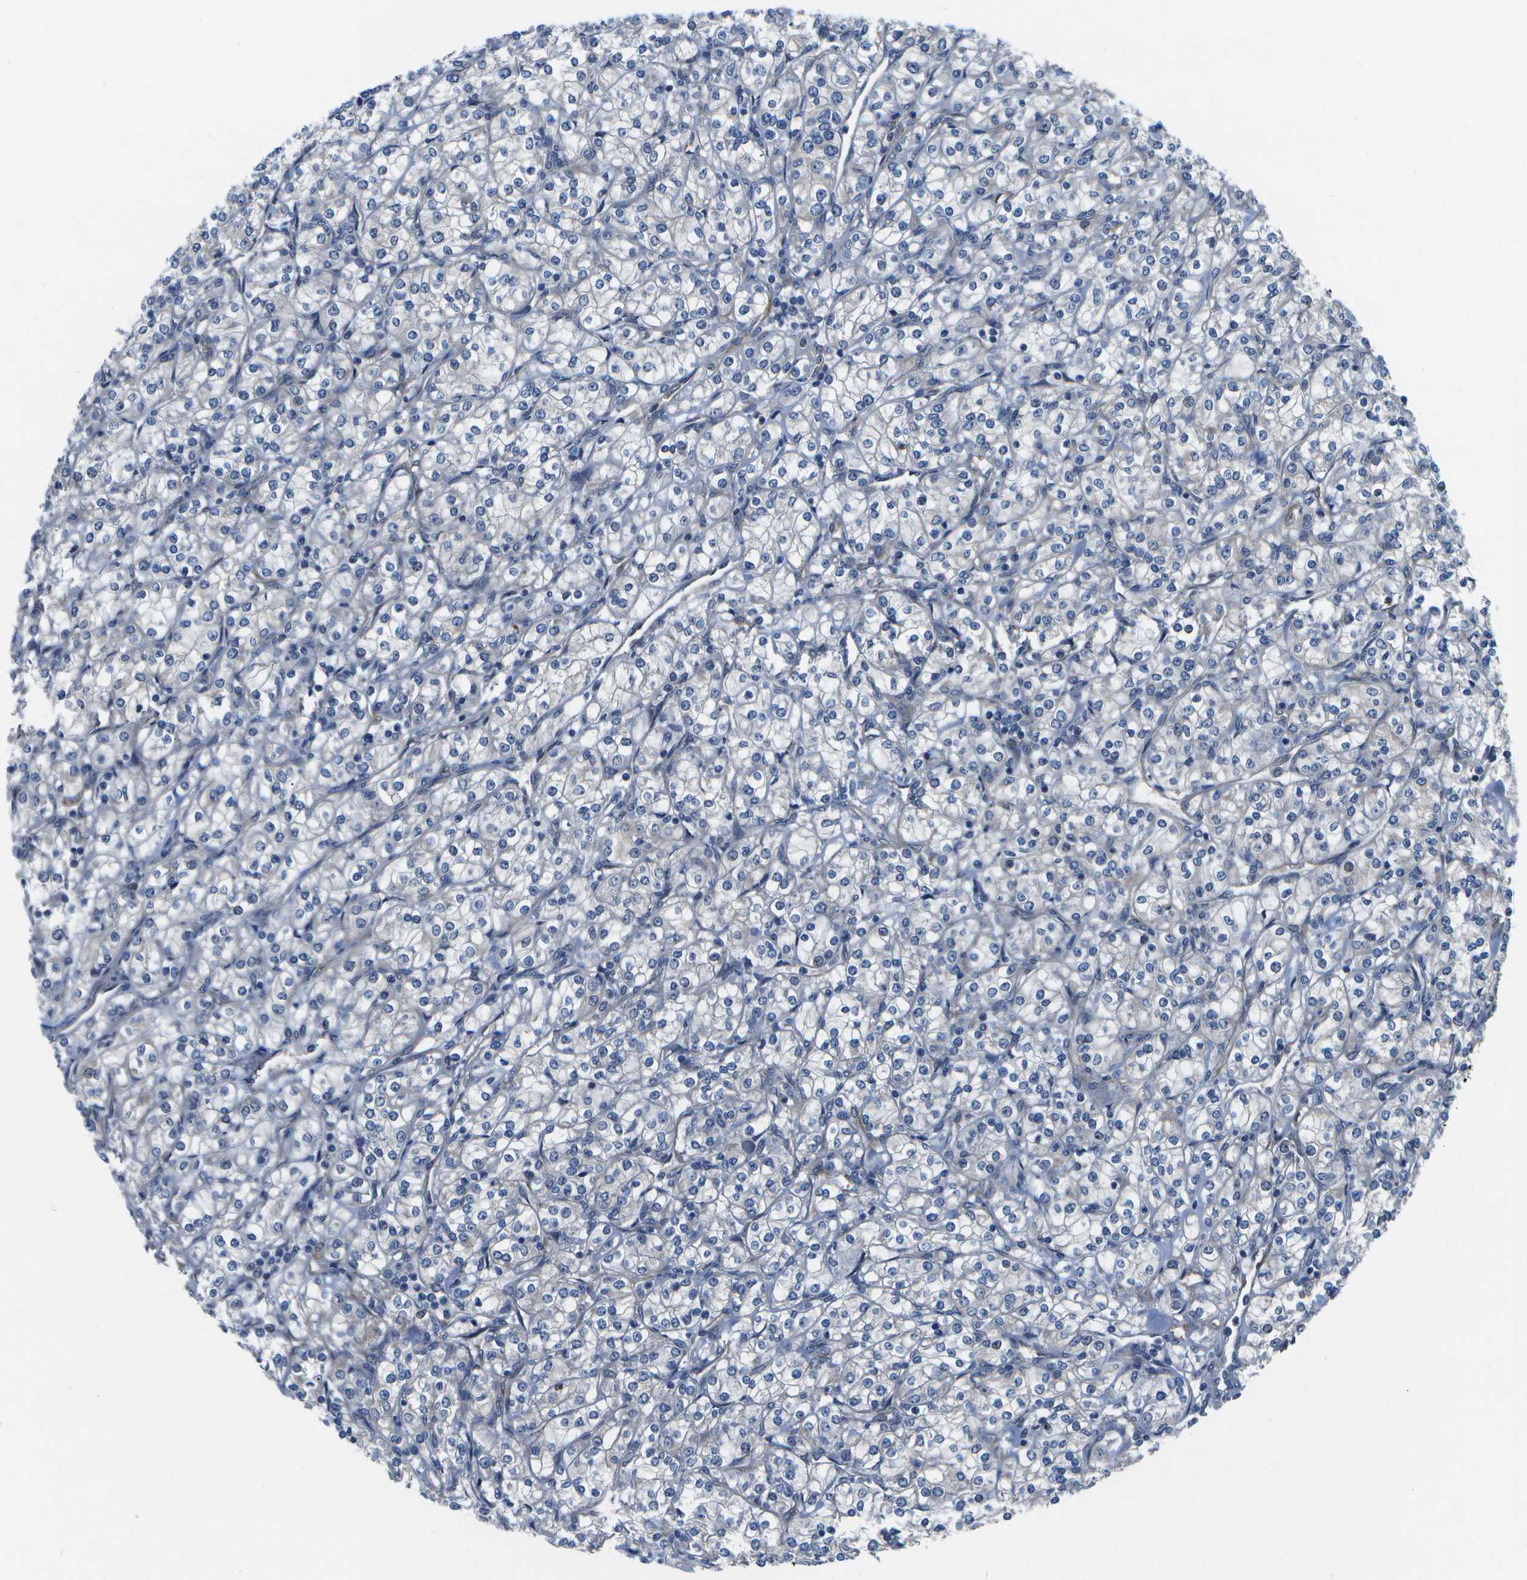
{"staining": {"intensity": "negative", "quantity": "none", "location": "none"}, "tissue": "renal cancer", "cell_type": "Tumor cells", "image_type": "cancer", "snomed": [{"axis": "morphology", "description": "Adenocarcinoma, NOS"}, {"axis": "topography", "description": "Kidney"}], "caption": "This image is of renal cancer (adenocarcinoma) stained with immunohistochemistry to label a protein in brown with the nuclei are counter-stained blue. There is no staining in tumor cells. (DAB (3,3'-diaminobenzidine) immunohistochemistry (IHC), high magnification).", "gene": "P3H1", "patient": {"sex": "male", "age": 77}}